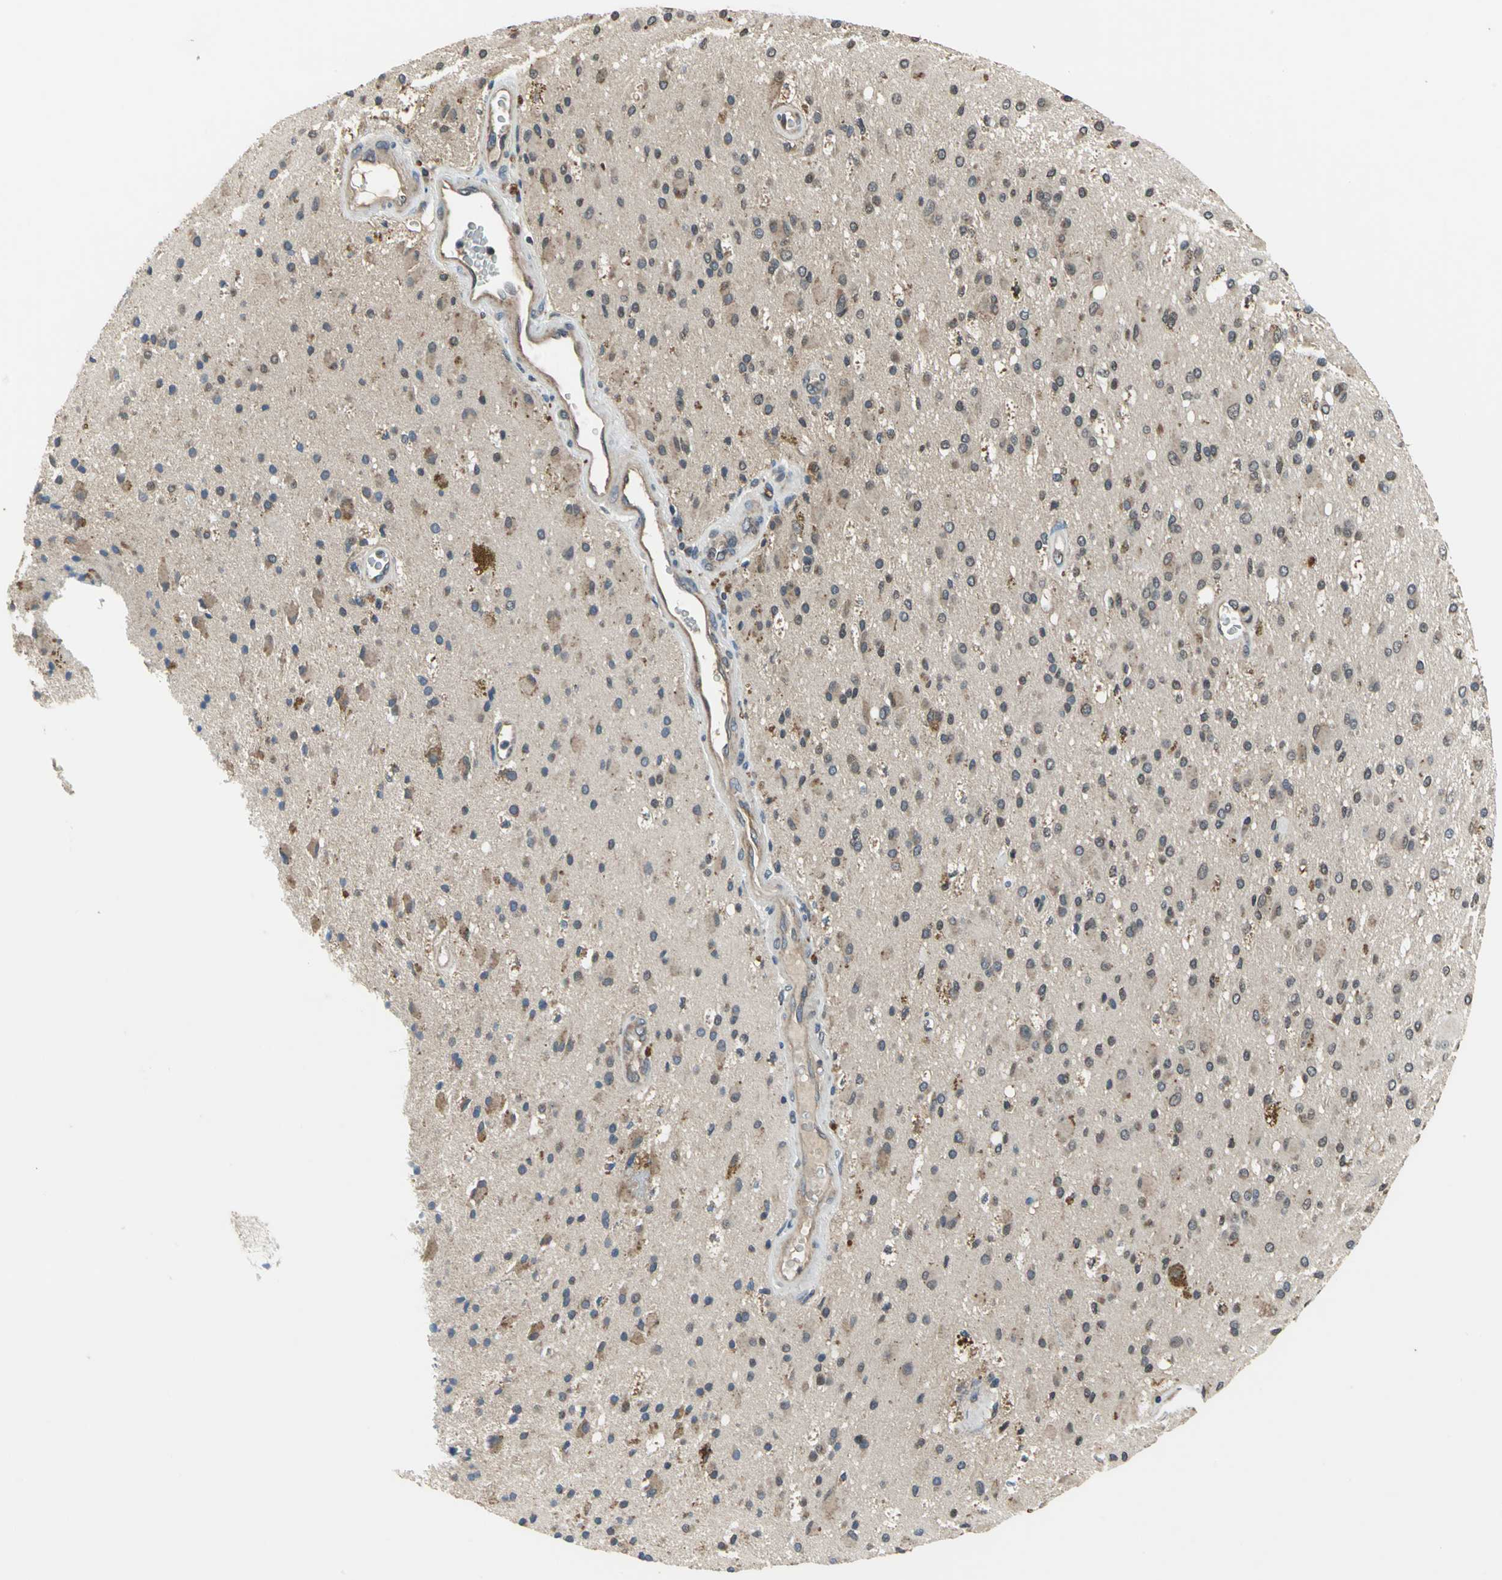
{"staining": {"intensity": "moderate", "quantity": "25%-75%", "location": "cytoplasmic/membranous"}, "tissue": "glioma", "cell_type": "Tumor cells", "image_type": "cancer", "snomed": [{"axis": "morphology", "description": "Glioma, malignant, Low grade"}, {"axis": "topography", "description": "Brain"}], "caption": "IHC photomicrograph of glioma stained for a protein (brown), which demonstrates medium levels of moderate cytoplasmic/membranous positivity in approximately 25%-75% of tumor cells.", "gene": "TRAK1", "patient": {"sex": "male", "age": 58}}